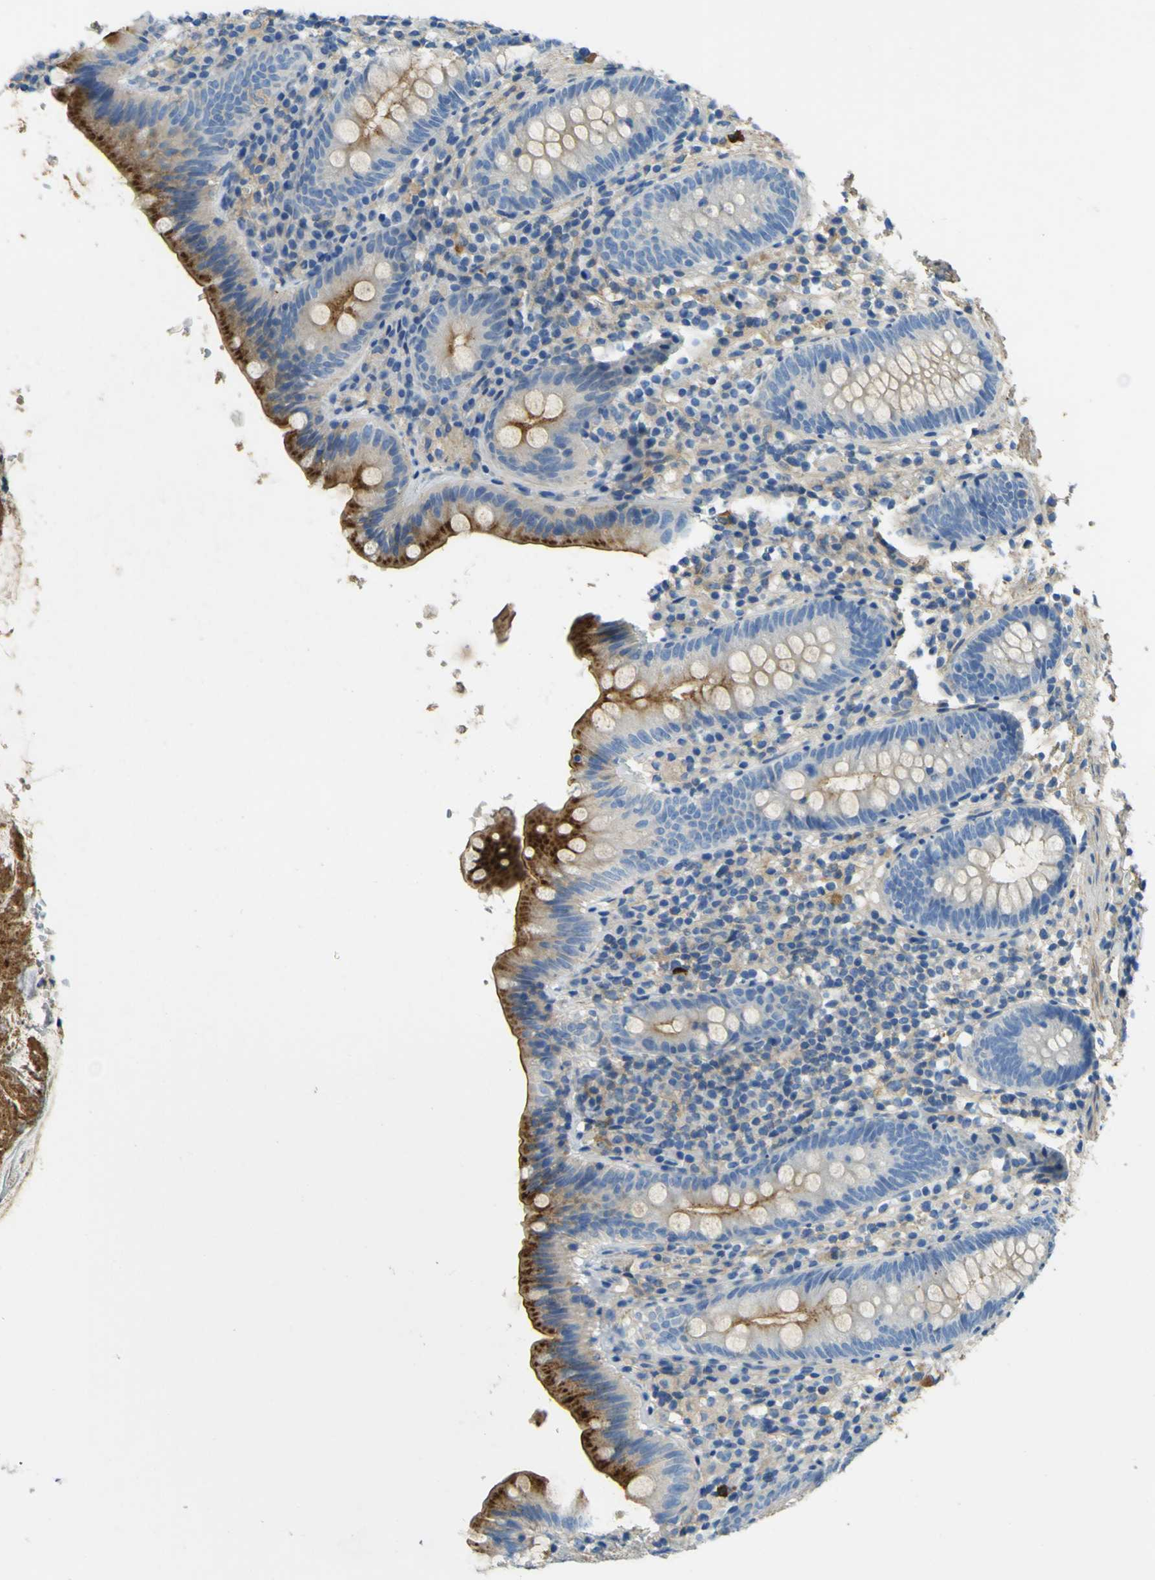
{"staining": {"intensity": "moderate", "quantity": "25%-75%", "location": "cytoplasmic/membranous"}, "tissue": "appendix", "cell_type": "Glandular cells", "image_type": "normal", "snomed": [{"axis": "morphology", "description": "Normal tissue, NOS"}, {"axis": "topography", "description": "Appendix"}], "caption": "Immunohistochemistry (IHC) staining of unremarkable appendix, which shows medium levels of moderate cytoplasmic/membranous staining in about 25%-75% of glandular cells indicating moderate cytoplasmic/membranous protein staining. The staining was performed using DAB (3,3'-diaminobenzidine) (brown) for protein detection and nuclei were counterstained in hematoxylin (blue).", "gene": "OGN", "patient": {"sex": "male", "age": 52}}